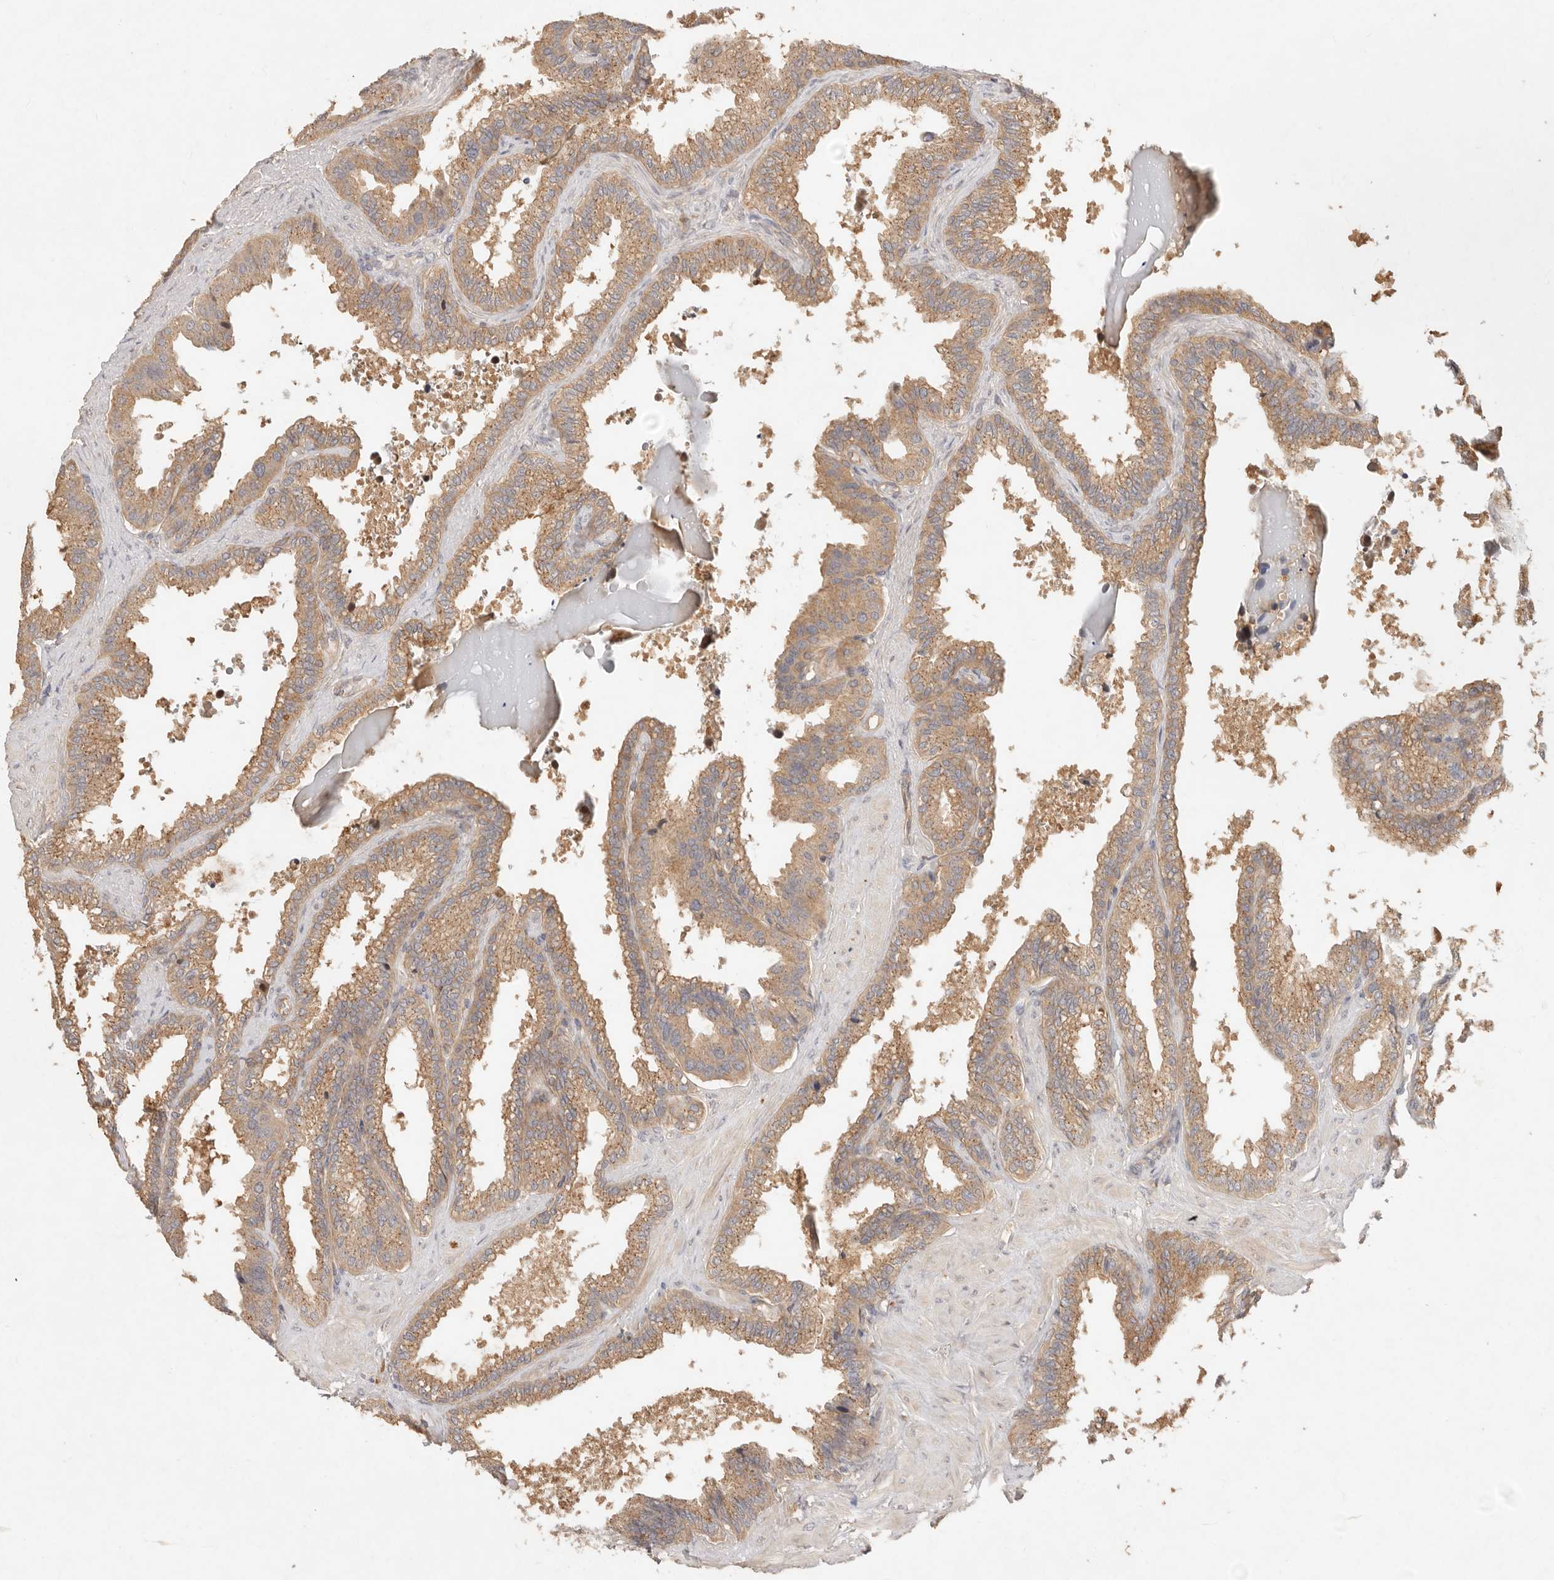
{"staining": {"intensity": "moderate", "quantity": ">75%", "location": "cytoplasmic/membranous"}, "tissue": "seminal vesicle", "cell_type": "Glandular cells", "image_type": "normal", "snomed": [{"axis": "morphology", "description": "Normal tissue, NOS"}, {"axis": "topography", "description": "Seminal veicle"}], "caption": "Protein staining of normal seminal vesicle exhibits moderate cytoplasmic/membranous staining in approximately >75% of glandular cells. The staining was performed using DAB to visualize the protein expression in brown, while the nuclei were stained in blue with hematoxylin (Magnification: 20x).", "gene": "HECTD3", "patient": {"sex": "male", "age": 46}}